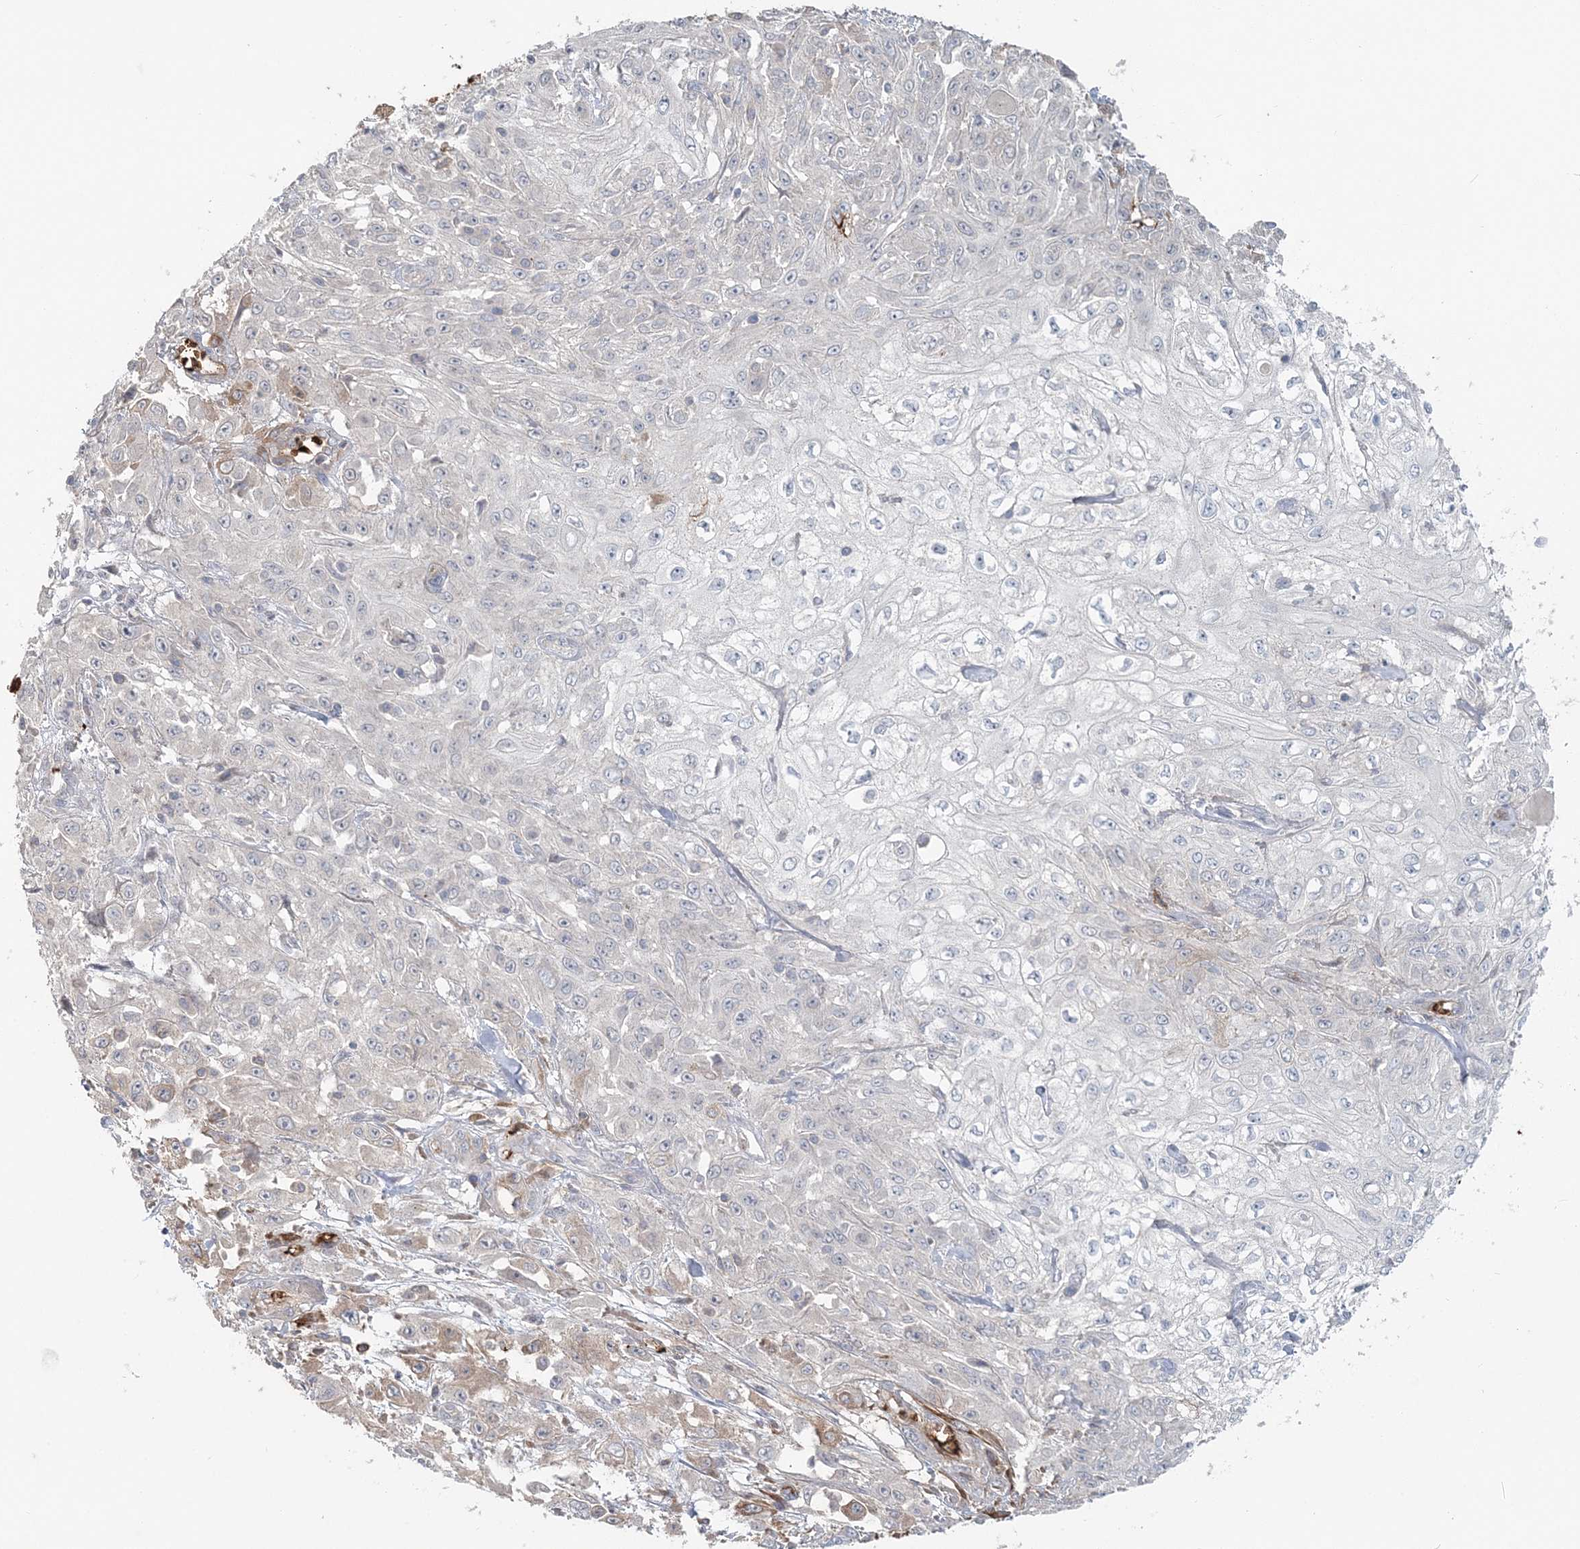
{"staining": {"intensity": "negative", "quantity": "none", "location": "none"}, "tissue": "skin cancer", "cell_type": "Tumor cells", "image_type": "cancer", "snomed": [{"axis": "morphology", "description": "Squamous cell carcinoma, NOS"}, {"axis": "morphology", "description": "Squamous cell carcinoma, metastatic, NOS"}, {"axis": "topography", "description": "Skin"}, {"axis": "topography", "description": "Lymph node"}], "caption": "A histopathology image of human skin cancer is negative for staining in tumor cells.", "gene": "SERINC1", "patient": {"sex": "male", "age": 75}}